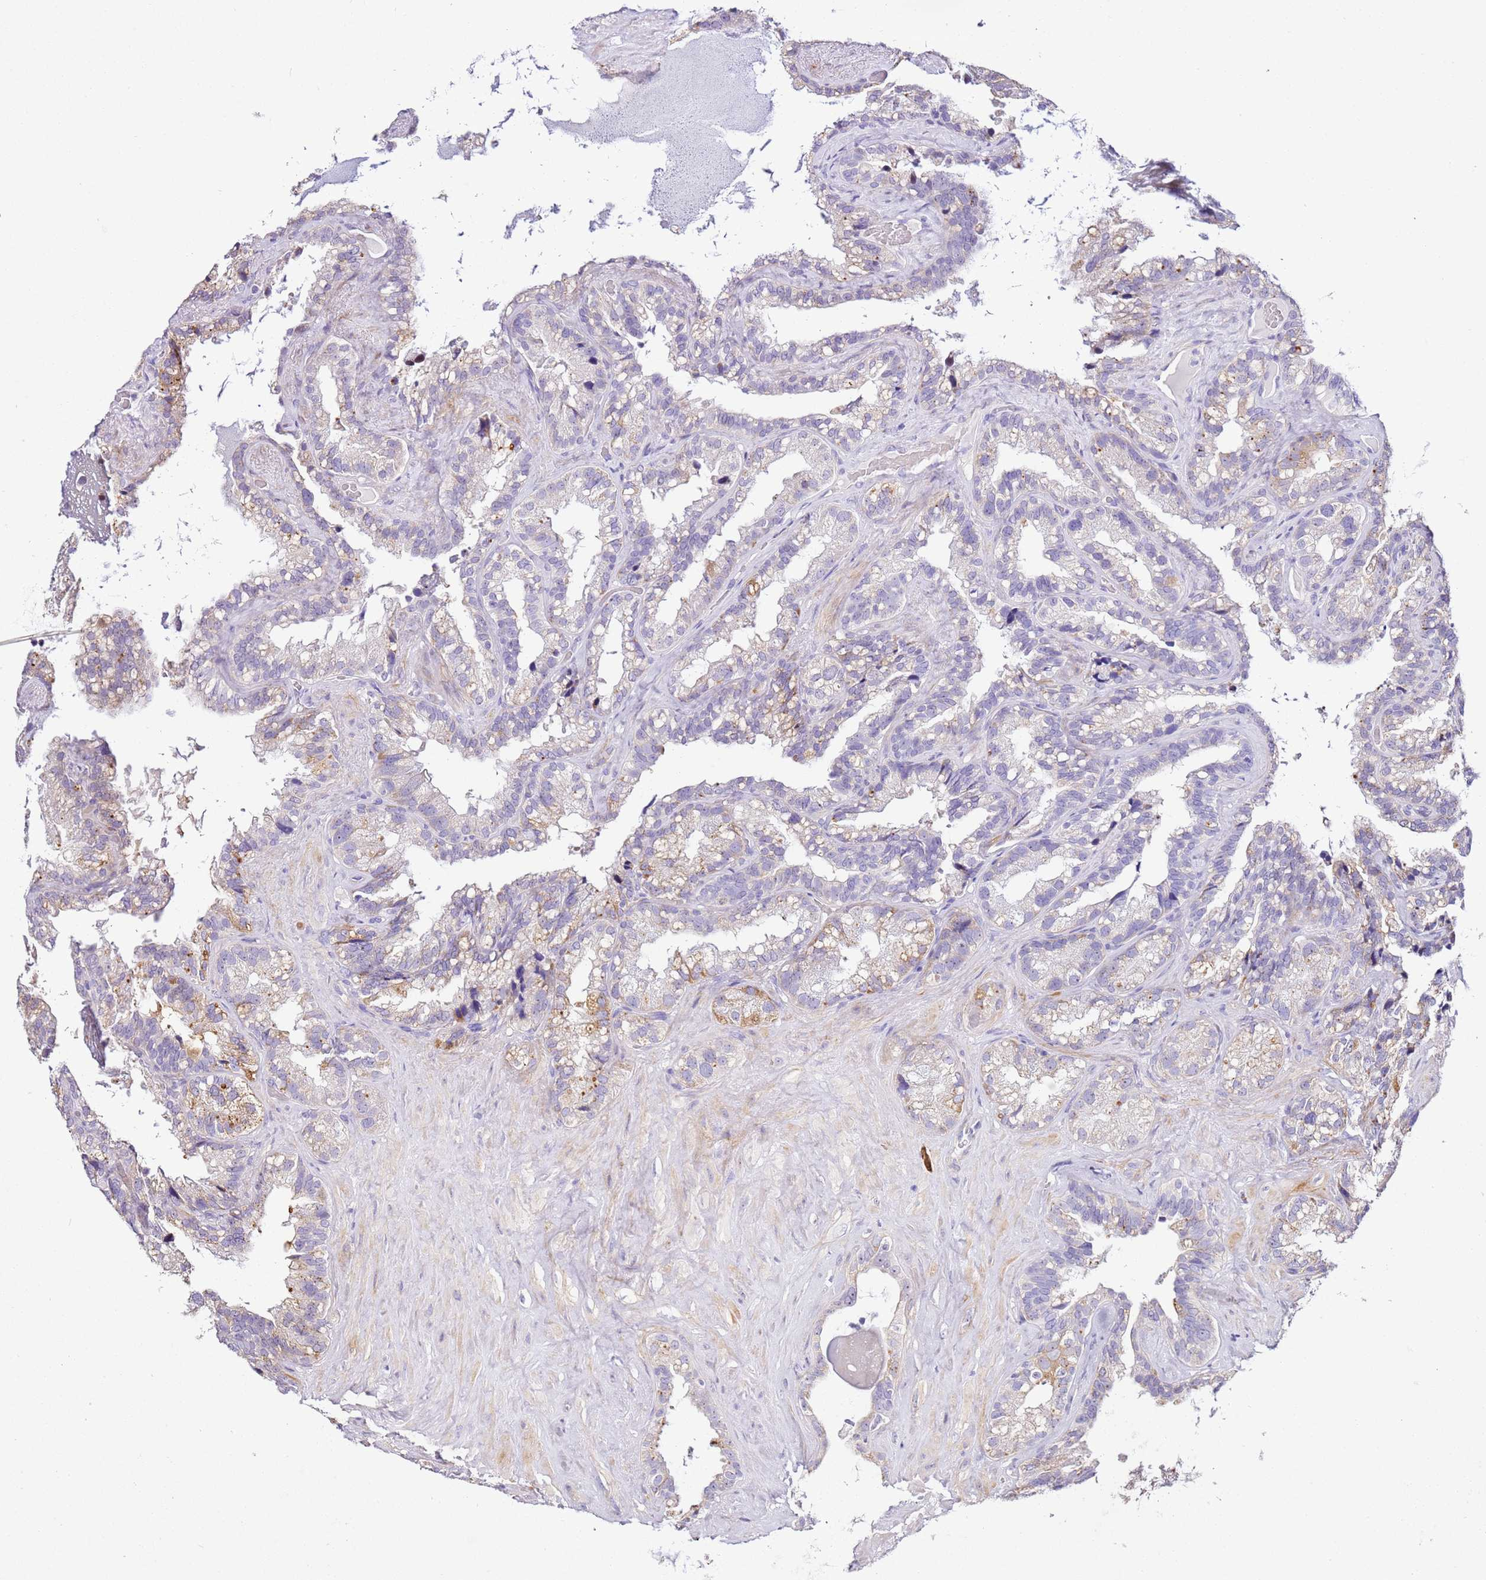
{"staining": {"intensity": "weak", "quantity": "<25%", "location": "cytoplasmic/membranous"}, "tissue": "seminal vesicle", "cell_type": "Glandular cells", "image_type": "normal", "snomed": [{"axis": "morphology", "description": "Normal tissue, NOS"}, {"axis": "topography", "description": "Prostate"}, {"axis": "topography", "description": "Seminal veicle"}], "caption": "Immunohistochemistry micrograph of benign seminal vesicle: seminal vesicle stained with DAB (3,3'-diaminobenzidine) exhibits no significant protein positivity in glandular cells.", "gene": "HGD", "patient": {"sex": "male", "age": 68}}